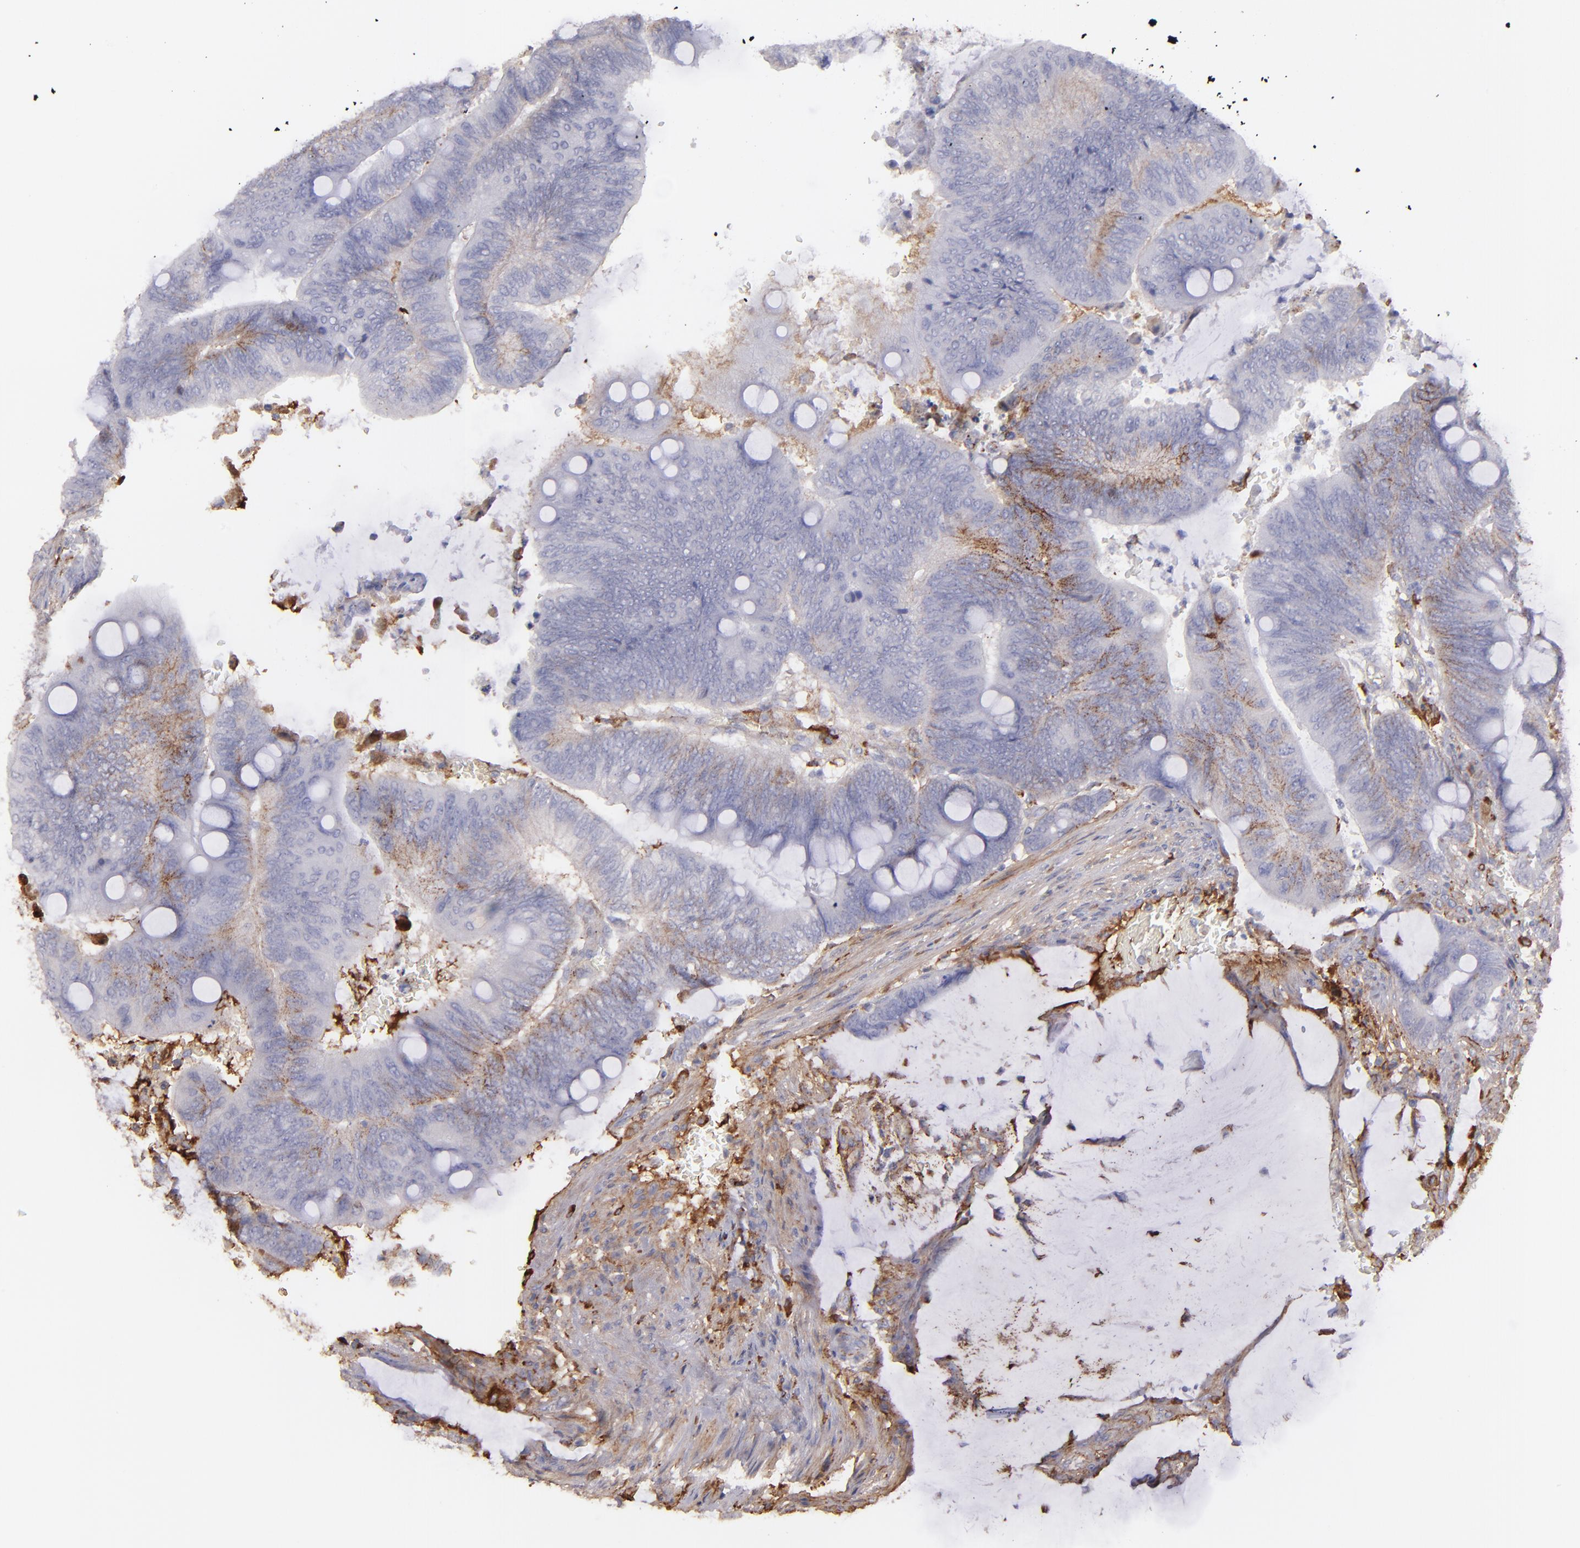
{"staining": {"intensity": "weak", "quantity": "<25%", "location": "cytoplasmic/membranous"}, "tissue": "colorectal cancer", "cell_type": "Tumor cells", "image_type": "cancer", "snomed": [{"axis": "morphology", "description": "Normal tissue, NOS"}, {"axis": "morphology", "description": "Adenocarcinoma, NOS"}, {"axis": "topography", "description": "Rectum"}], "caption": "Immunohistochemical staining of human colorectal cancer (adenocarcinoma) demonstrates no significant expression in tumor cells.", "gene": "C1QA", "patient": {"sex": "male", "age": 92}}